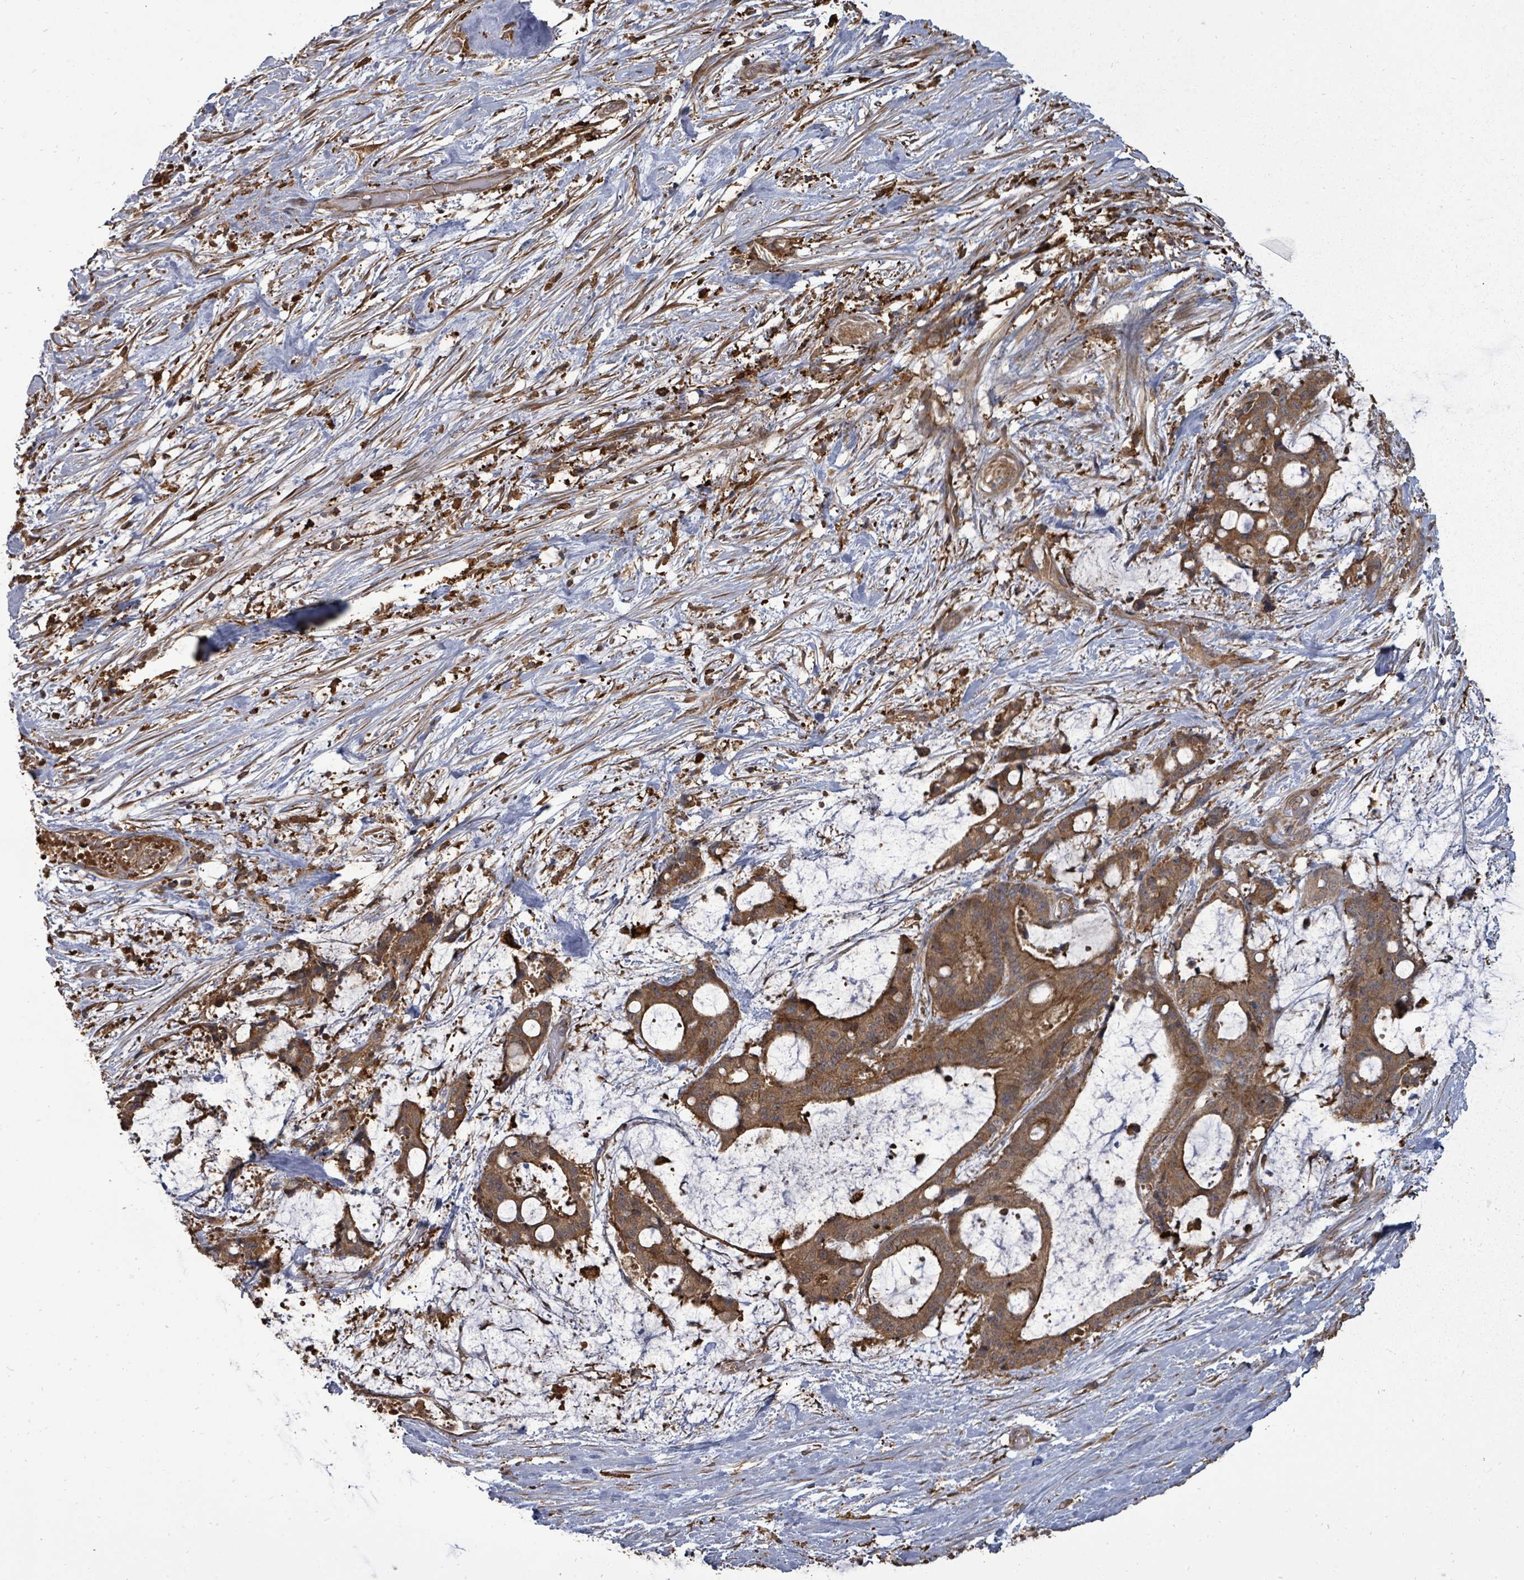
{"staining": {"intensity": "moderate", "quantity": ">75%", "location": "cytoplasmic/membranous"}, "tissue": "liver cancer", "cell_type": "Tumor cells", "image_type": "cancer", "snomed": [{"axis": "morphology", "description": "Normal tissue, NOS"}, {"axis": "morphology", "description": "Cholangiocarcinoma"}, {"axis": "topography", "description": "Liver"}, {"axis": "topography", "description": "Peripheral nerve tissue"}], "caption": "This is an image of immunohistochemistry staining of cholangiocarcinoma (liver), which shows moderate positivity in the cytoplasmic/membranous of tumor cells.", "gene": "EIF3C", "patient": {"sex": "female", "age": 73}}